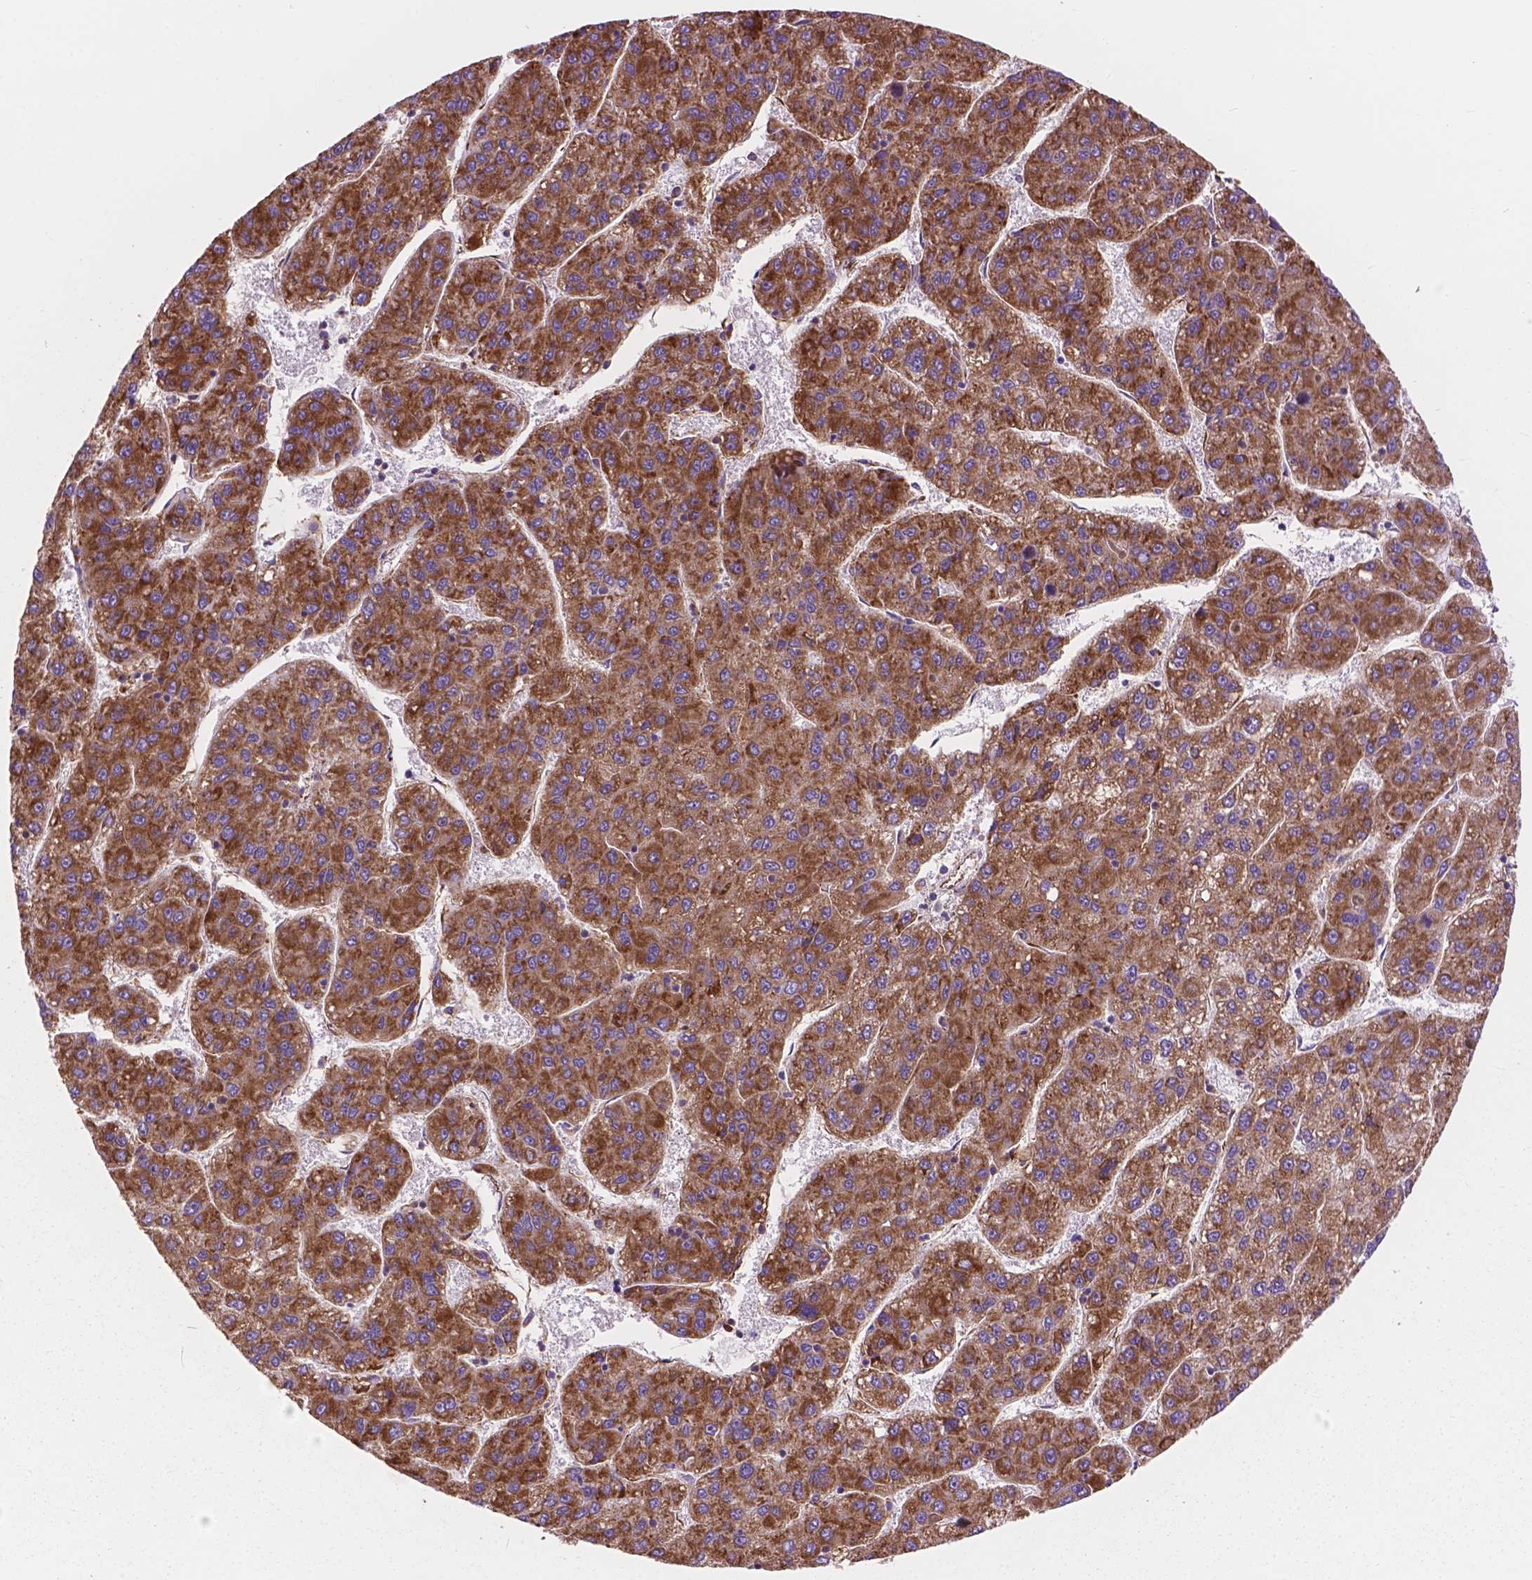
{"staining": {"intensity": "moderate", "quantity": ">75%", "location": "cytoplasmic/membranous"}, "tissue": "liver cancer", "cell_type": "Tumor cells", "image_type": "cancer", "snomed": [{"axis": "morphology", "description": "Carcinoma, Hepatocellular, NOS"}, {"axis": "topography", "description": "Liver"}], "caption": "High-power microscopy captured an immunohistochemistry (IHC) micrograph of hepatocellular carcinoma (liver), revealing moderate cytoplasmic/membranous staining in about >75% of tumor cells.", "gene": "RPL37A", "patient": {"sex": "female", "age": 82}}